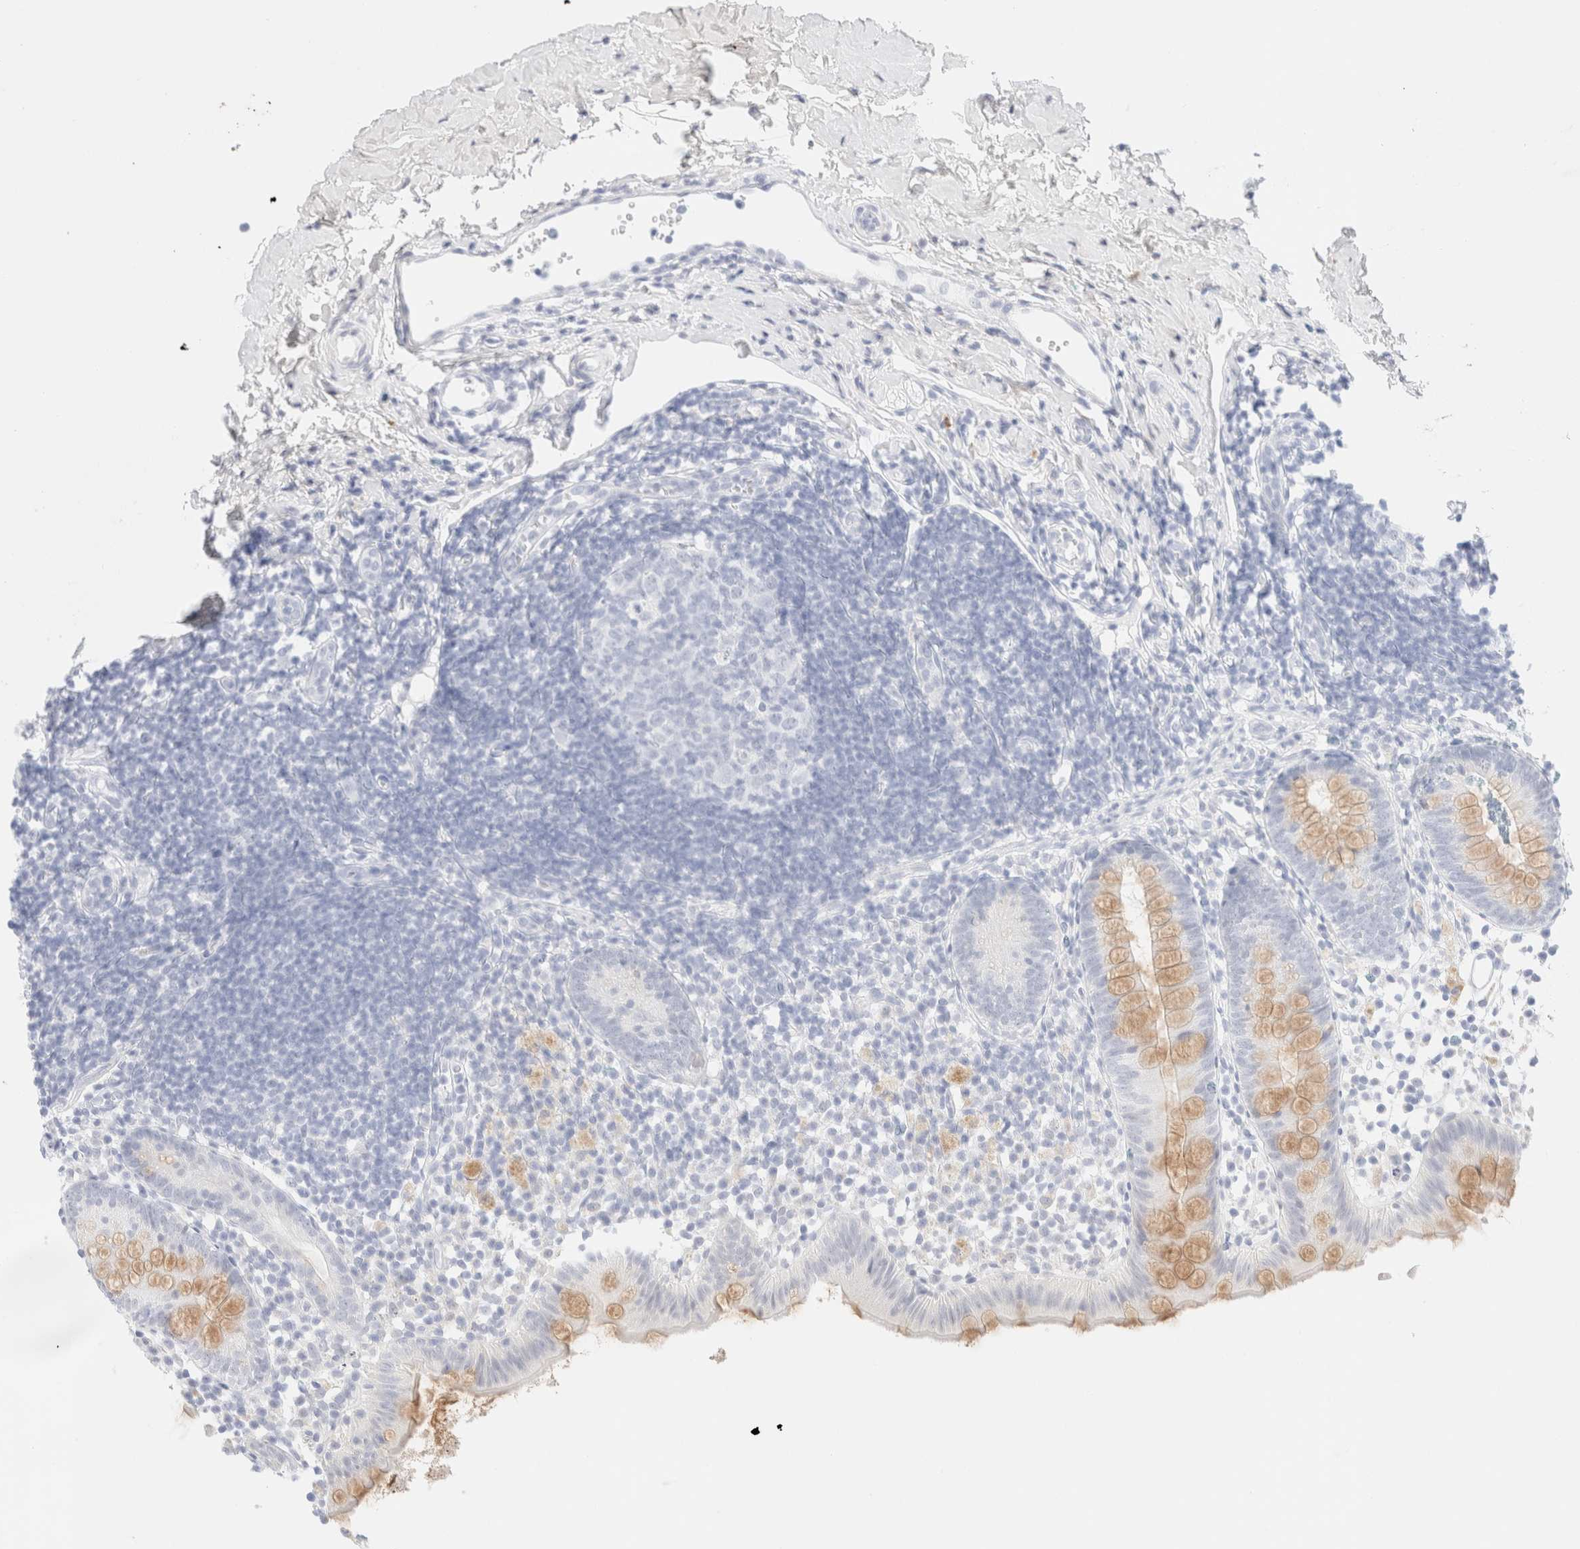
{"staining": {"intensity": "moderate", "quantity": "<25%", "location": "cytoplasmic/membranous"}, "tissue": "appendix", "cell_type": "Glandular cells", "image_type": "normal", "snomed": [{"axis": "morphology", "description": "Normal tissue, NOS"}, {"axis": "topography", "description": "Appendix"}], "caption": "Appendix stained for a protein displays moderate cytoplasmic/membranous positivity in glandular cells. The staining was performed using DAB to visualize the protein expression in brown, while the nuclei were stained in blue with hematoxylin (Magnification: 20x).", "gene": "KRT15", "patient": {"sex": "female", "age": 20}}